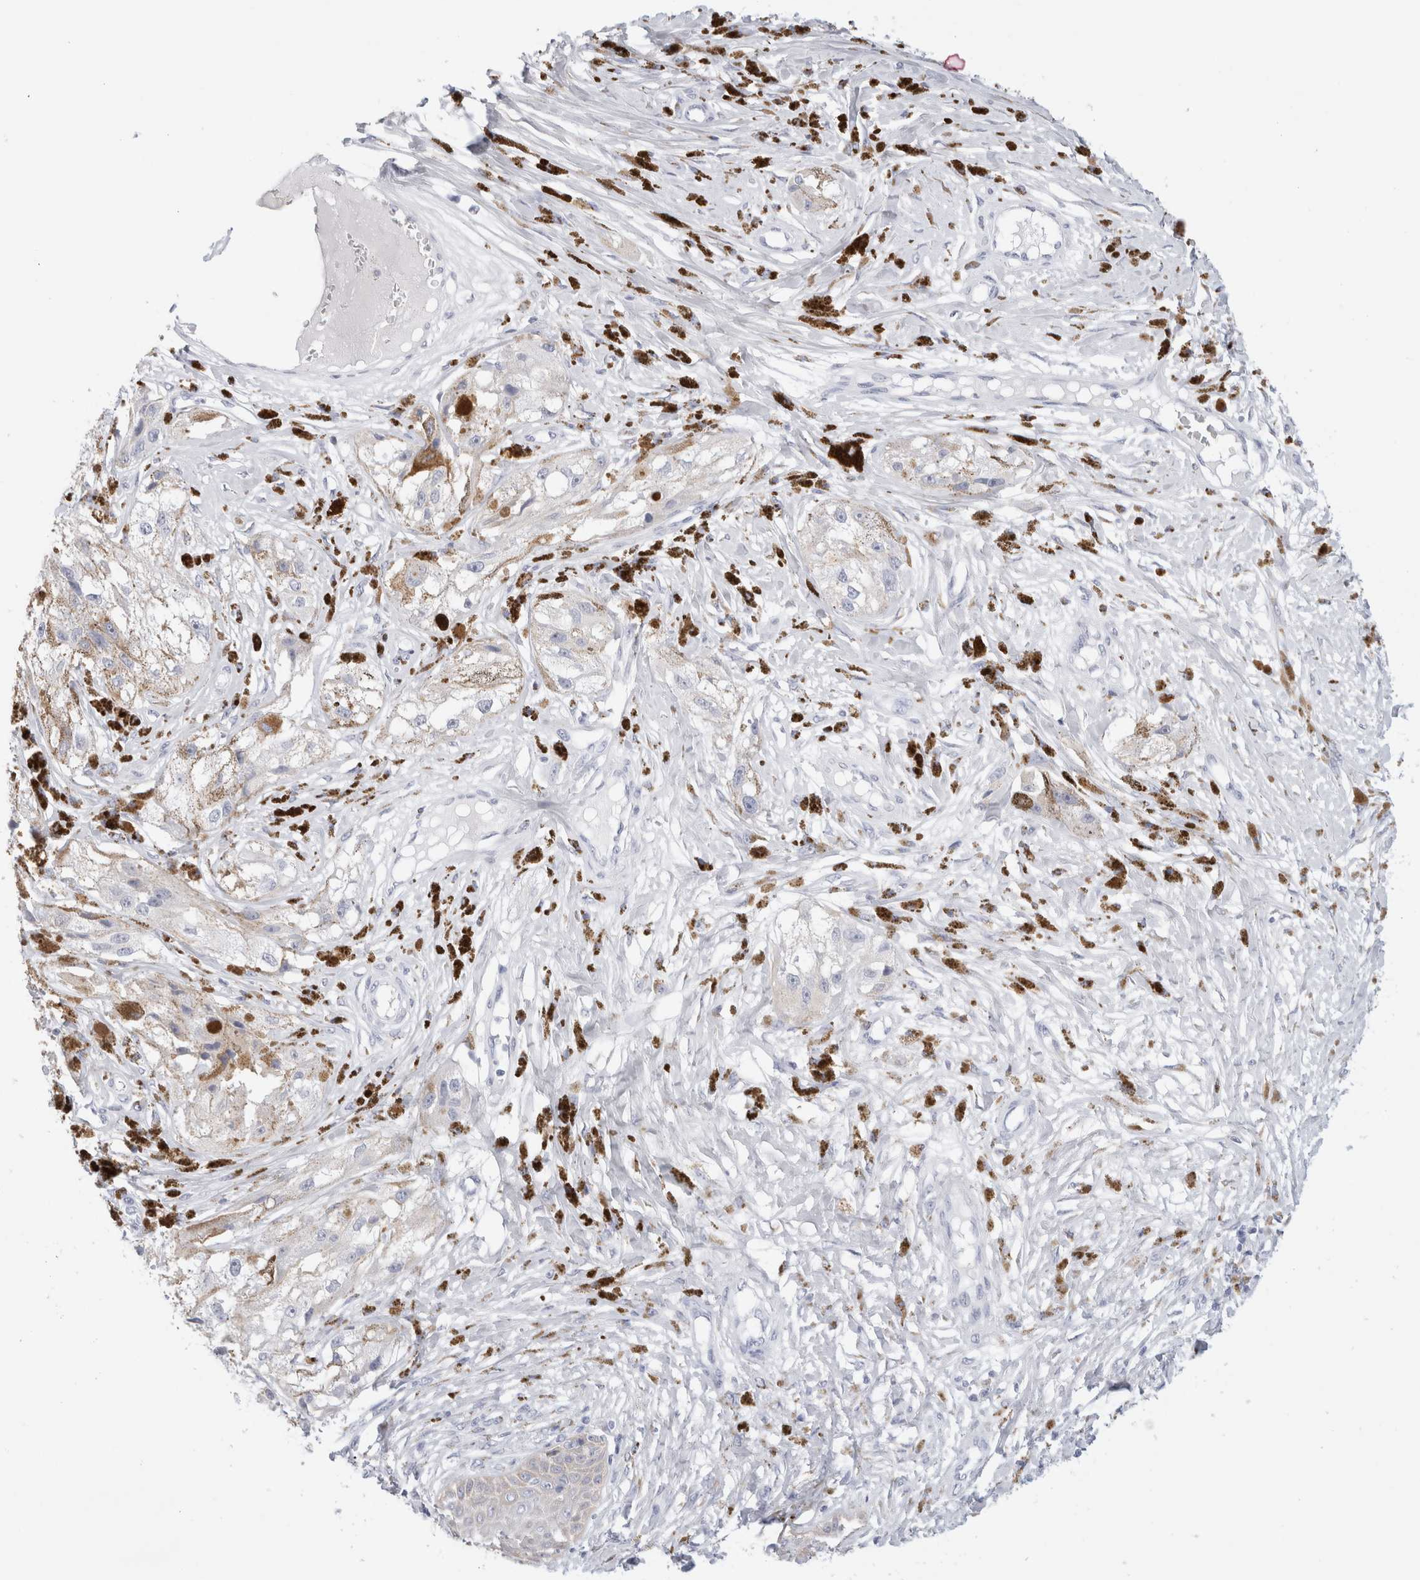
{"staining": {"intensity": "weak", "quantity": "25%-75%", "location": "cytoplasmic/membranous"}, "tissue": "melanoma", "cell_type": "Tumor cells", "image_type": "cancer", "snomed": [{"axis": "morphology", "description": "Malignant melanoma, NOS"}, {"axis": "topography", "description": "Skin"}], "caption": "The histopathology image reveals immunohistochemical staining of malignant melanoma. There is weak cytoplasmic/membranous positivity is appreciated in approximately 25%-75% of tumor cells.", "gene": "MUC15", "patient": {"sex": "male", "age": 88}}